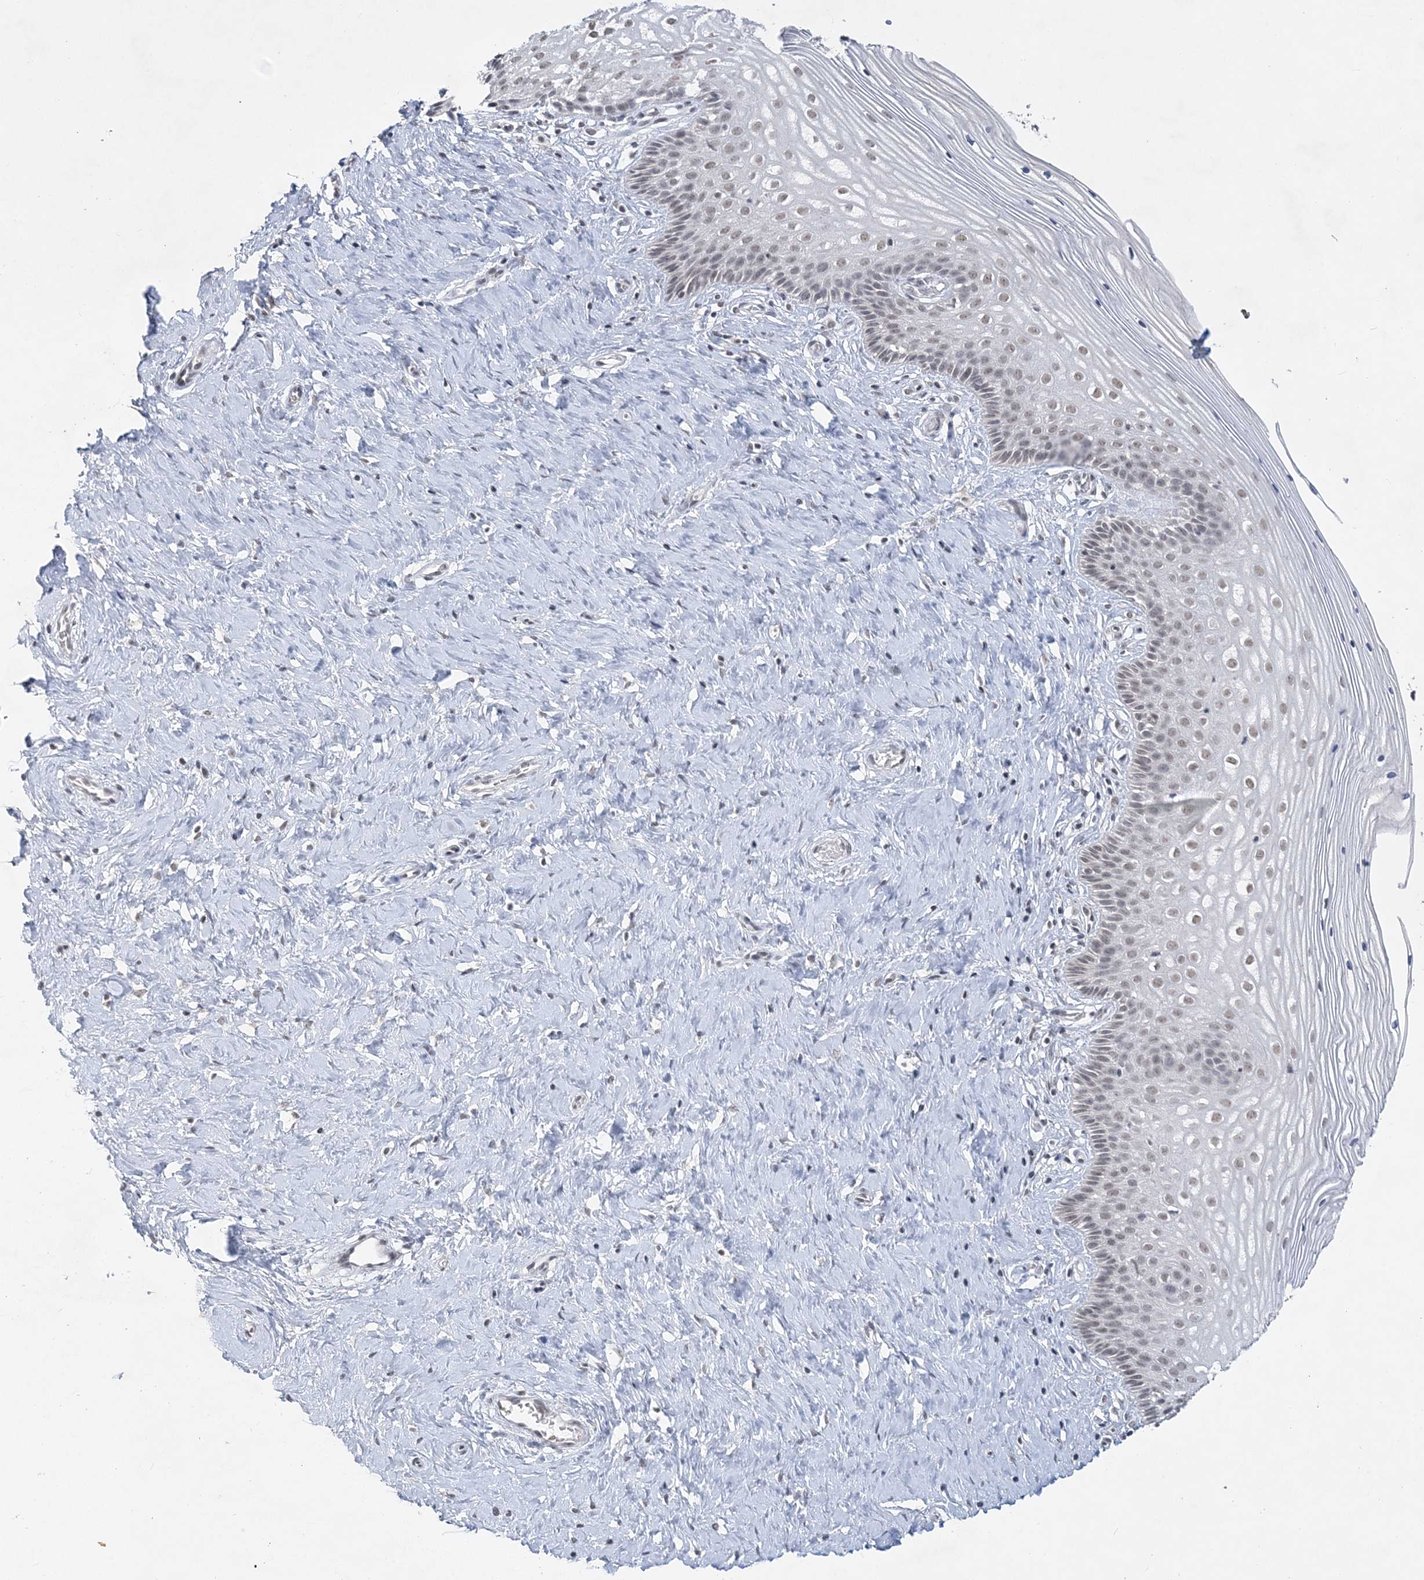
{"staining": {"intensity": "weak", "quantity": "<25%", "location": "nuclear"}, "tissue": "cervix", "cell_type": "Glandular cells", "image_type": "normal", "snomed": [{"axis": "morphology", "description": "Normal tissue, NOS"}, {"axis": "topography", "description": "Cervix"}], "caption": "Protein analysis of benign cervix displays no significant staining in glandular cells. (Brightfield microscopy of DAB immunohistochemistry (IHC) at high magnification).", "gene": "KMT2D", "patient": {"sex": "female", "age": 33}}